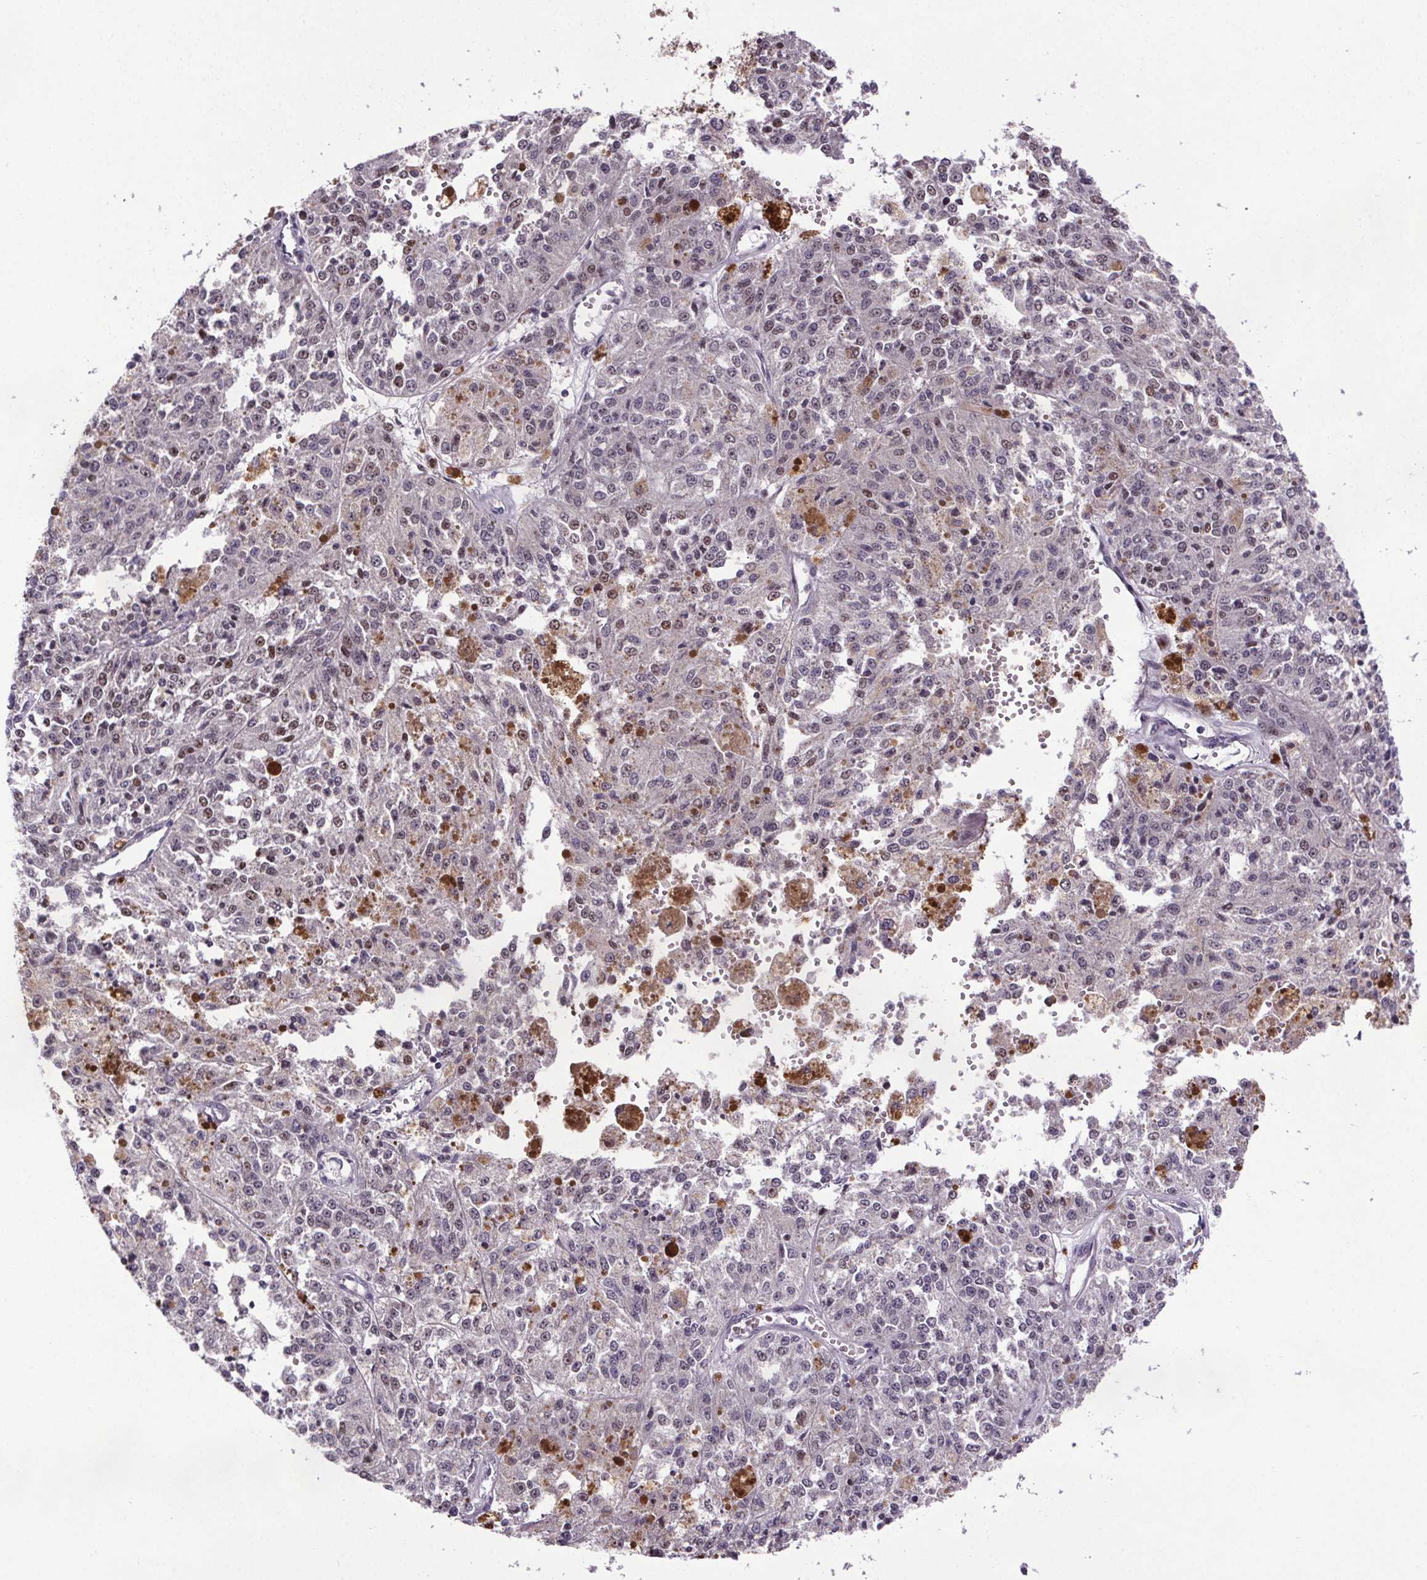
{"staining": {"intensity": "negative", "quantity": "none", "location": "none"}, "tissue": "melanoma", "cell_type": "Tumor cells", "image_type": "cancer", "snomed": [{"axis": "morphology", "description": "Malignant melanoma, Metastatic site"}, {"axis": "topography", "description": "Lymph node"}], "caption": "High power microscopy photomicrograph of an immunohistochemistry image of melanoma, revealing no significant staining in tumor cells.", "gene": "ATMIN", "patient": {"sex": "female", "age": 64}}